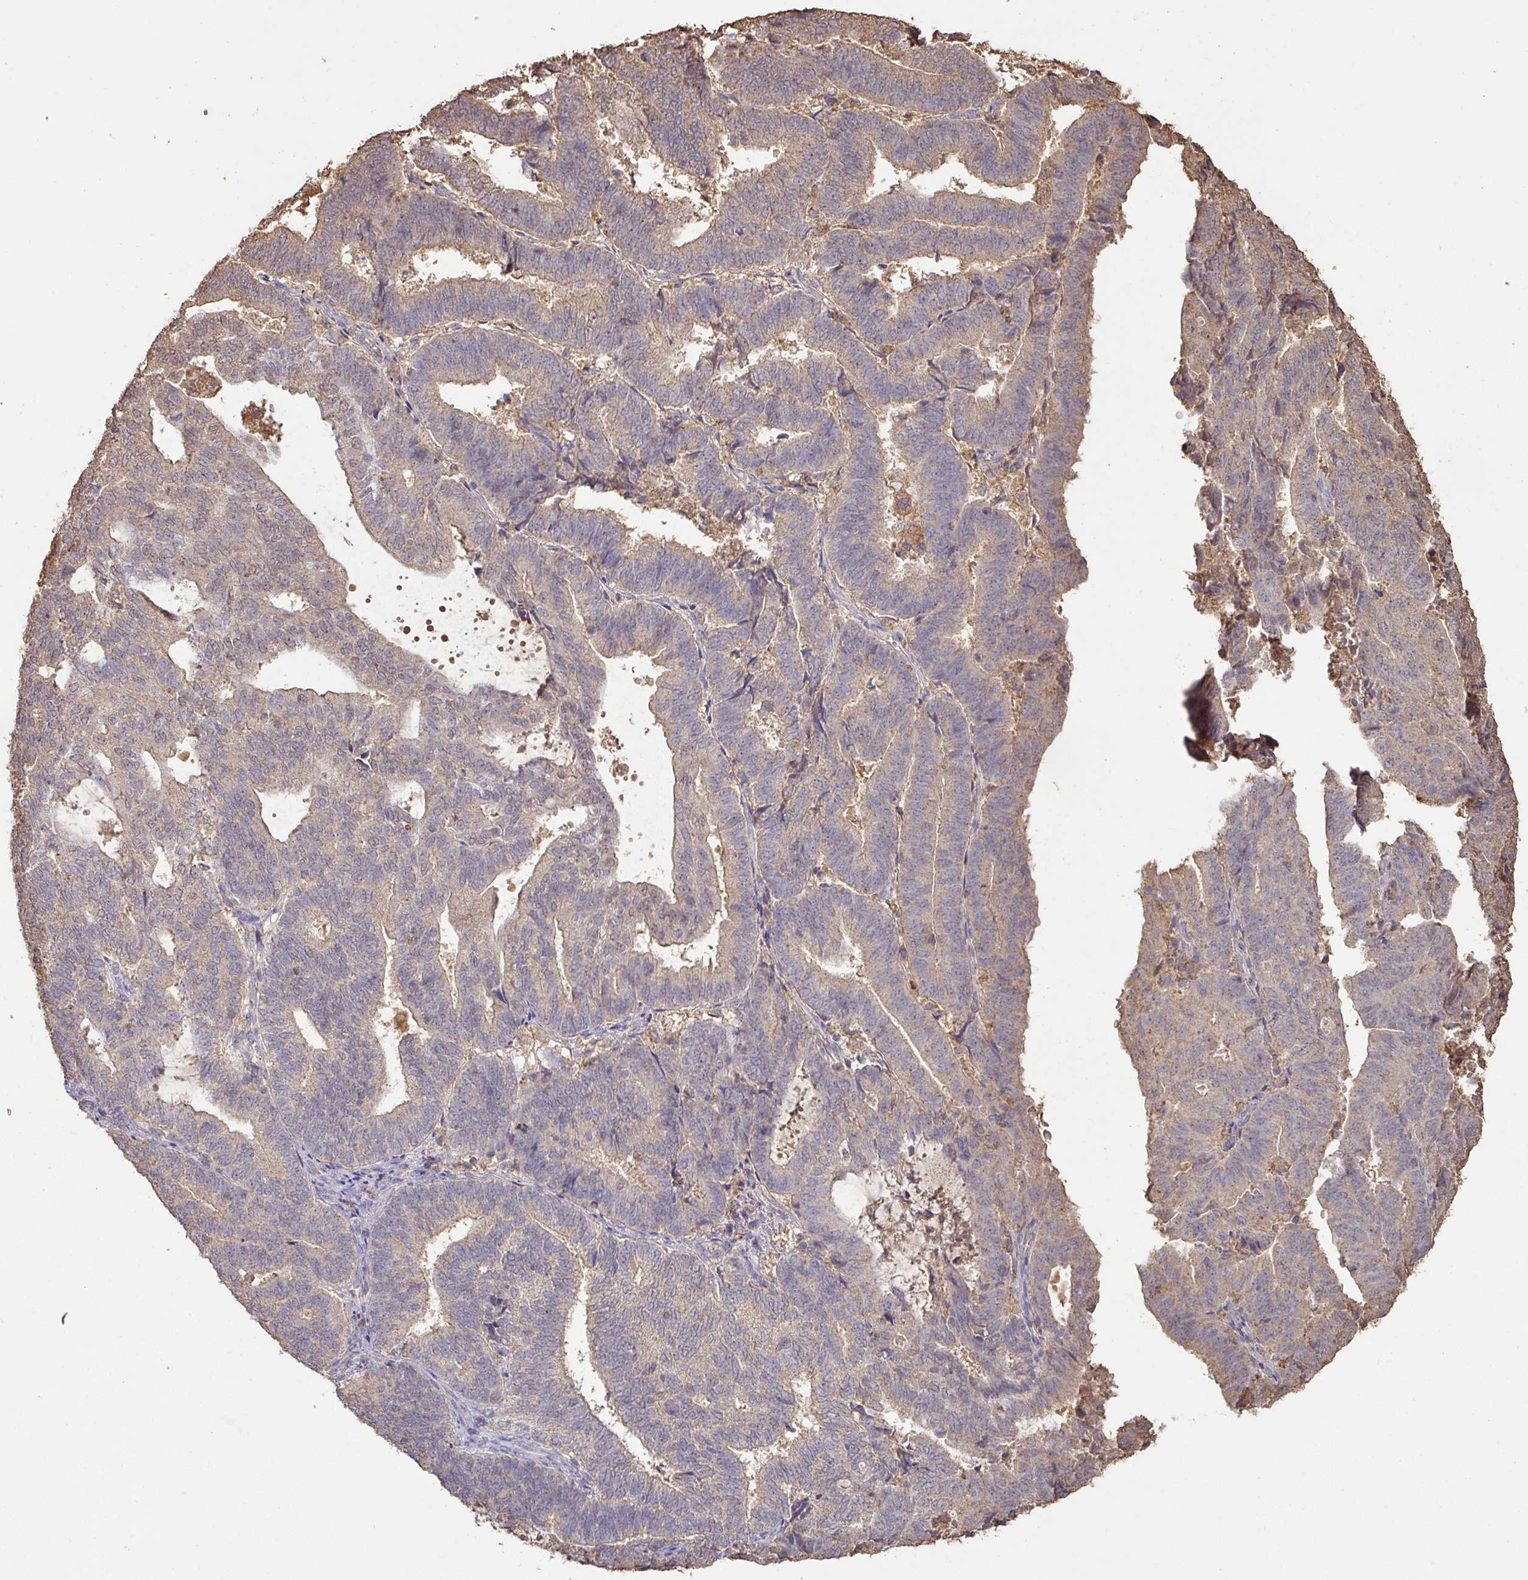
{"staining": {"intensity": "weak", "quantity": "<25%", "location": "cytoplasmic/membranous"}, "tissue": "endometrial cancer", "cell_type": "Tumor cells", "image_type": "cancer", "snomed": [{"axis": "morphology", "description": "Adenocarcinoma, NOS"}, {"axis": "topography", "description": "Endometrium"}], "caption": "Immunohistochemistry micrograph of neoplastic tissue: human adenocarcinoma (endometrial) stained with DAB reveals no significant protein staining in tumor cells.", "gene": "ATAT1", "patient": {"sex": "female", "age": 70}}